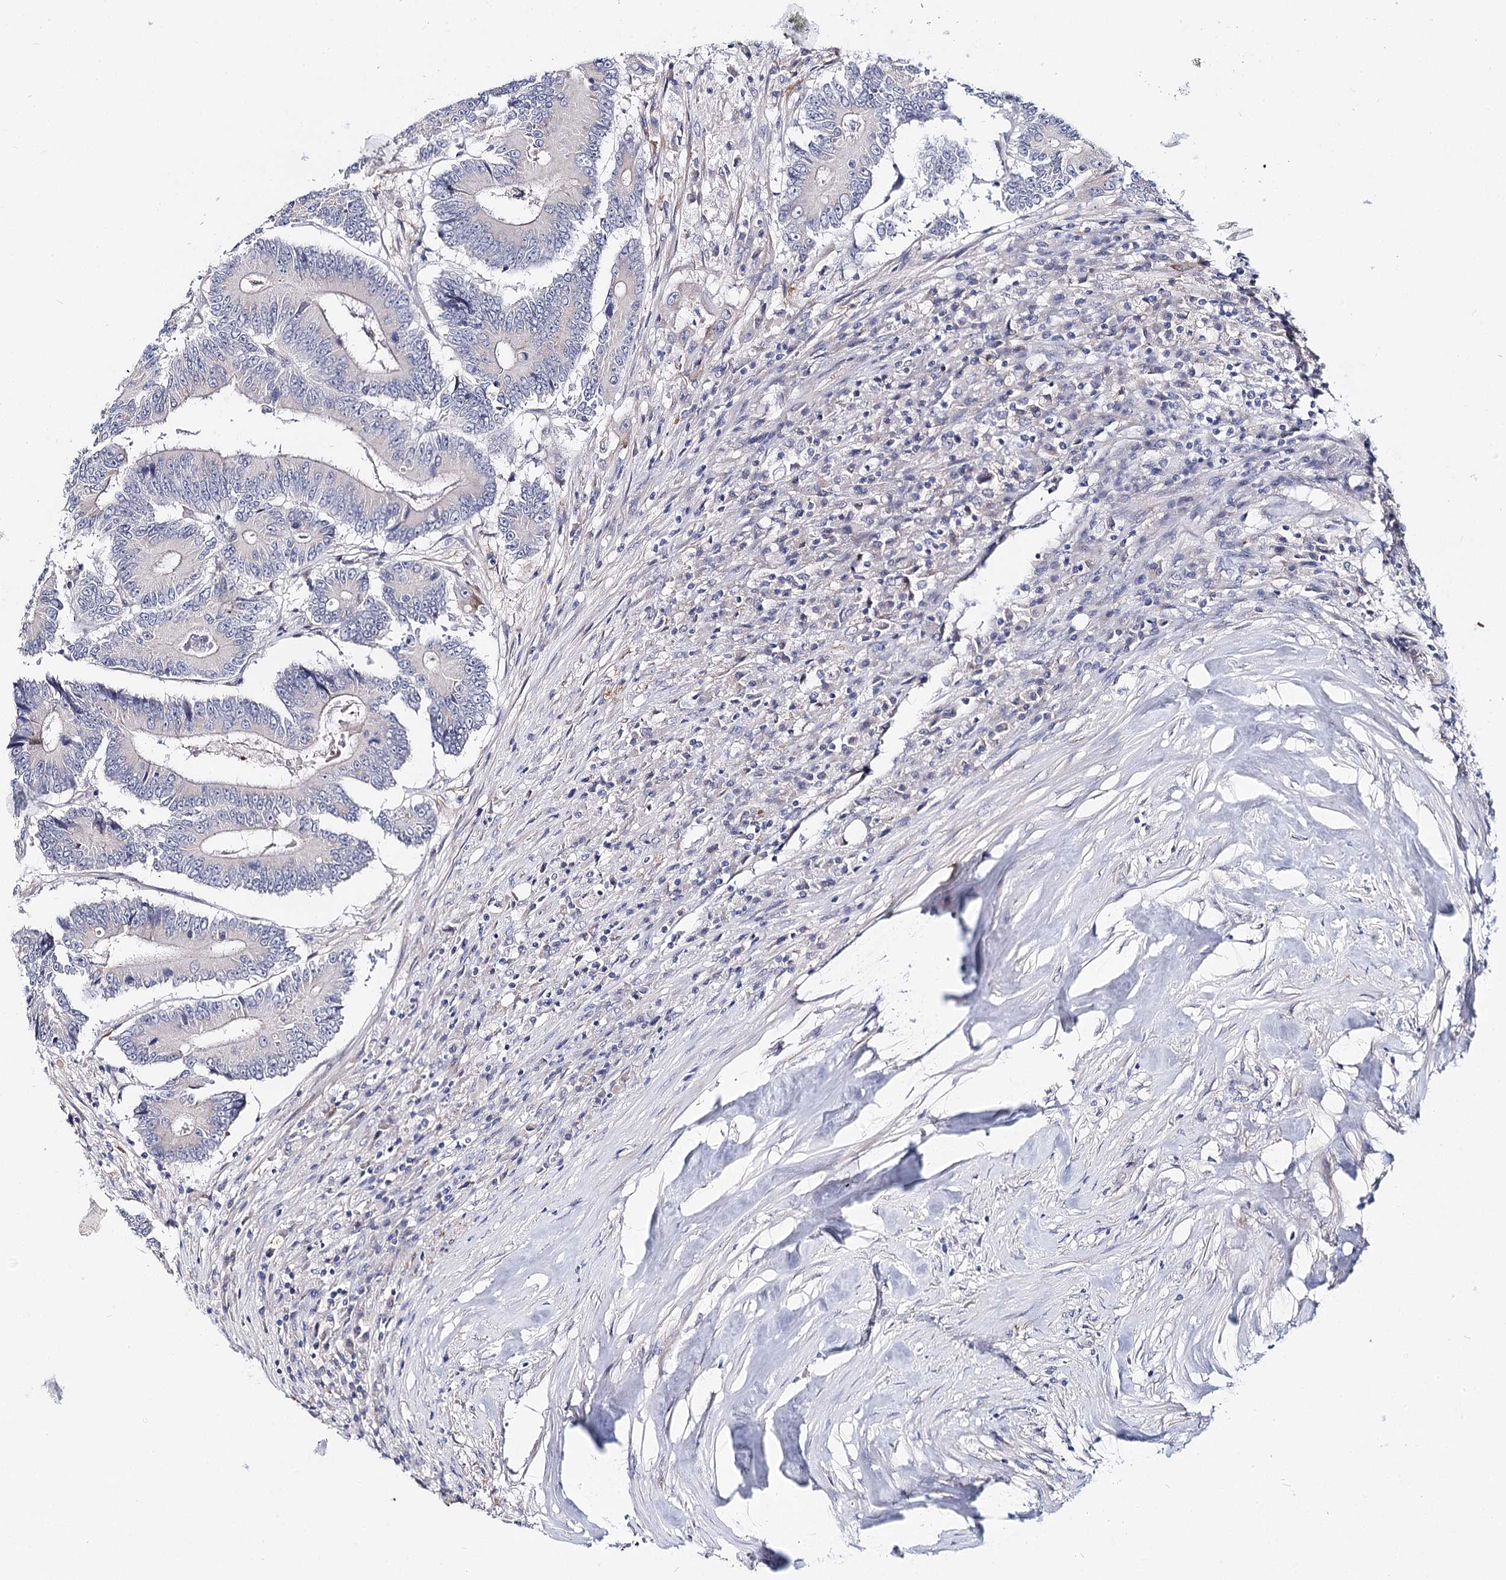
{"staining": {"intensity": "negative", "quantity": "none", "location": "none"}, "tissue": "colorectal cancer", "cell_type": "Tumor cells", "image_type": "cancer", "snomed": [{"axis": "morphology", "description": "Adenocarcinoma, NOS"}, {"axis": "topography", "description": "Colon"}], "caption": "Protein analysis of adenocarcinoma (colorectal) shows no significant positivity in tumor cells. (Brightfield microscopy of DAB immunohistochemistry at high magnification).", "gene": "TEX12", "patient": {"sex": "male", "age": 83}}